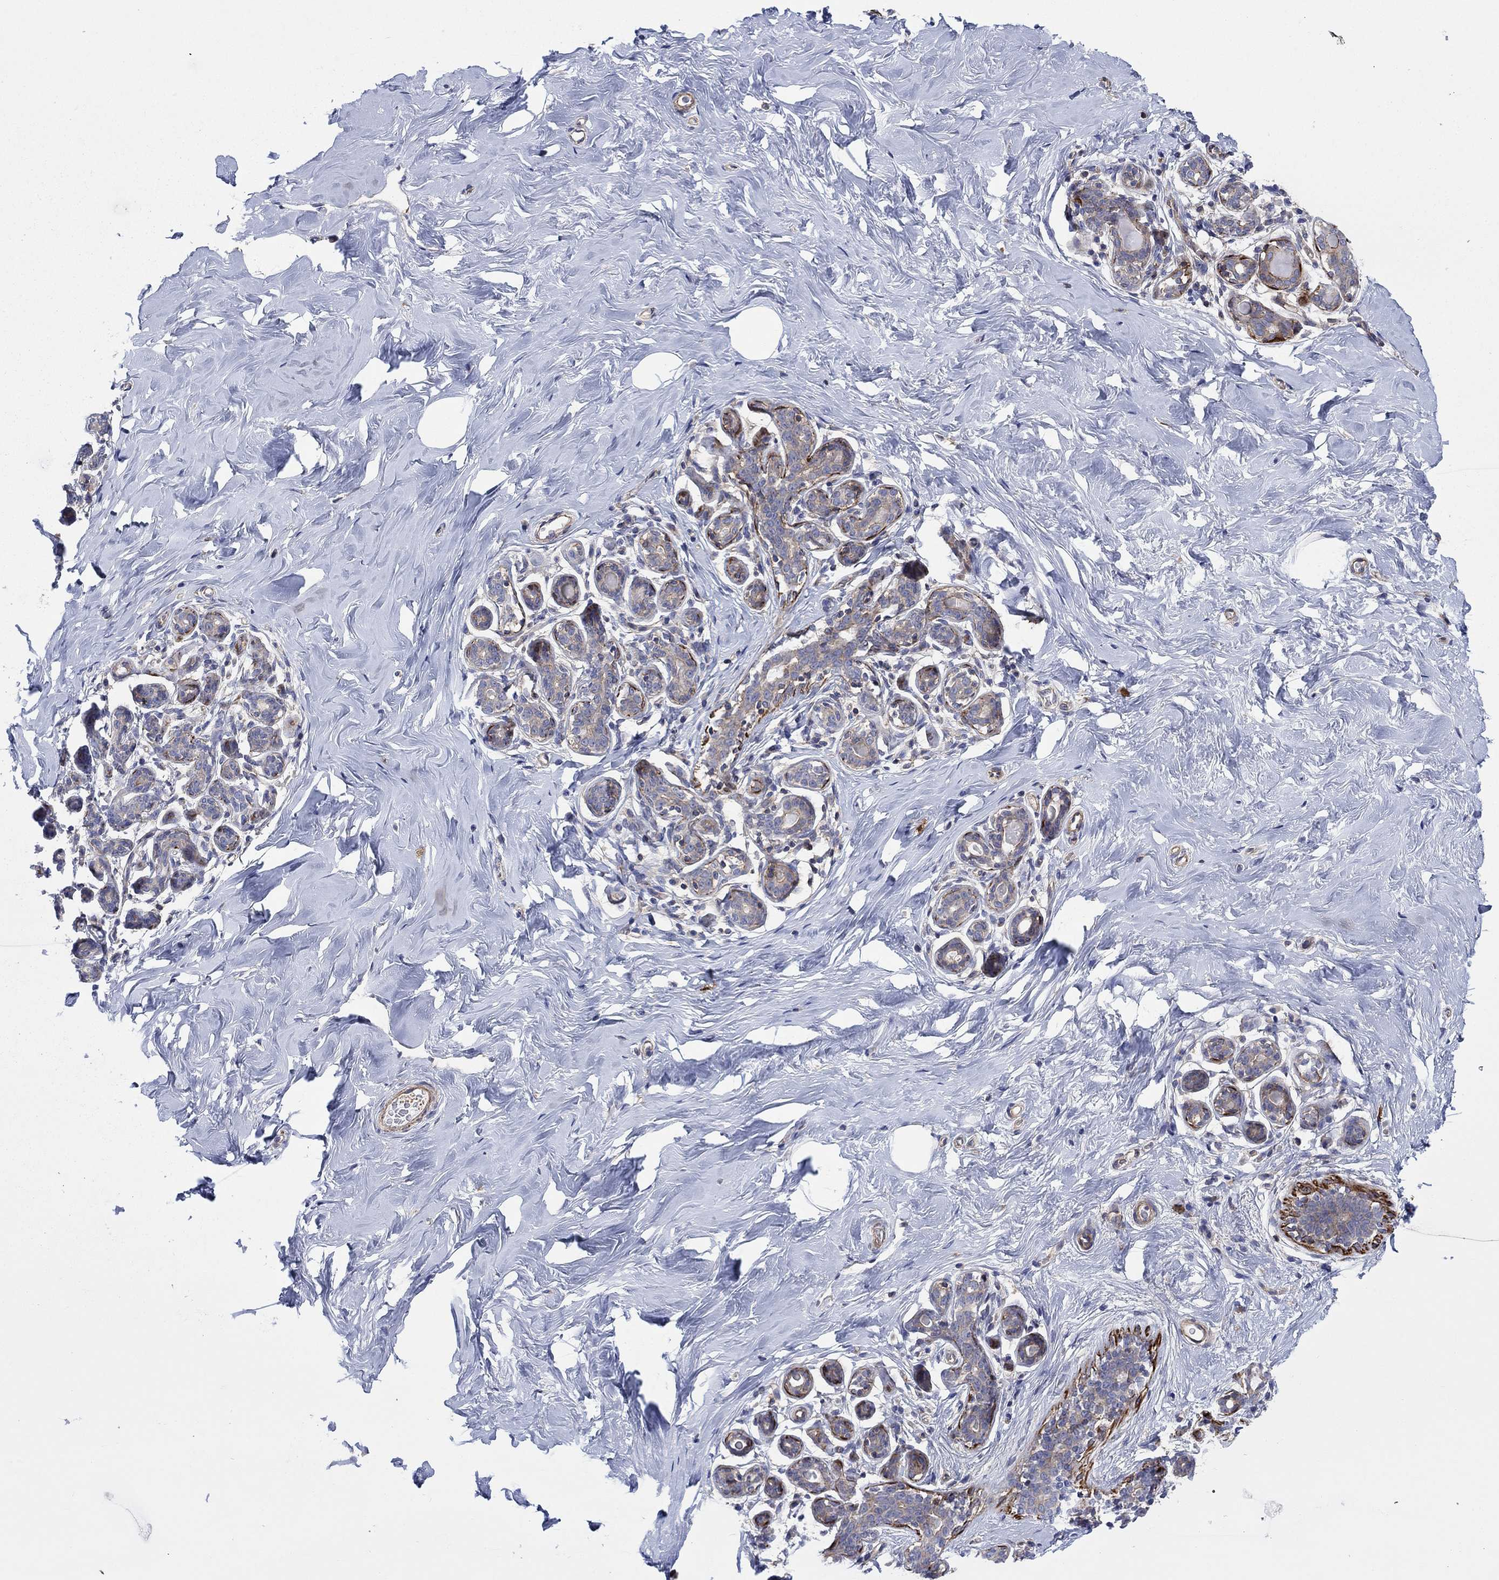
{"staining": {"intensity": "negative", "quantity": "none", "location": "none"}, "tissue": "breast", "cell_type": "Adipocytes", "image_type": "normal", "snomed": [{"axis": "morphology", "description": "Normal tissue, NOS"}, {"axis": "topography", "description": "Skin"}, {"axis": "topography", "description": "Breast"}], "caption": "A high-resolution image shows immunohistochemistry (IHC) staining of benign breast, which reveals no significant staining in adipocytes.", "gene": "PAG1", "patient": {"sex": "female", "age": 43}}